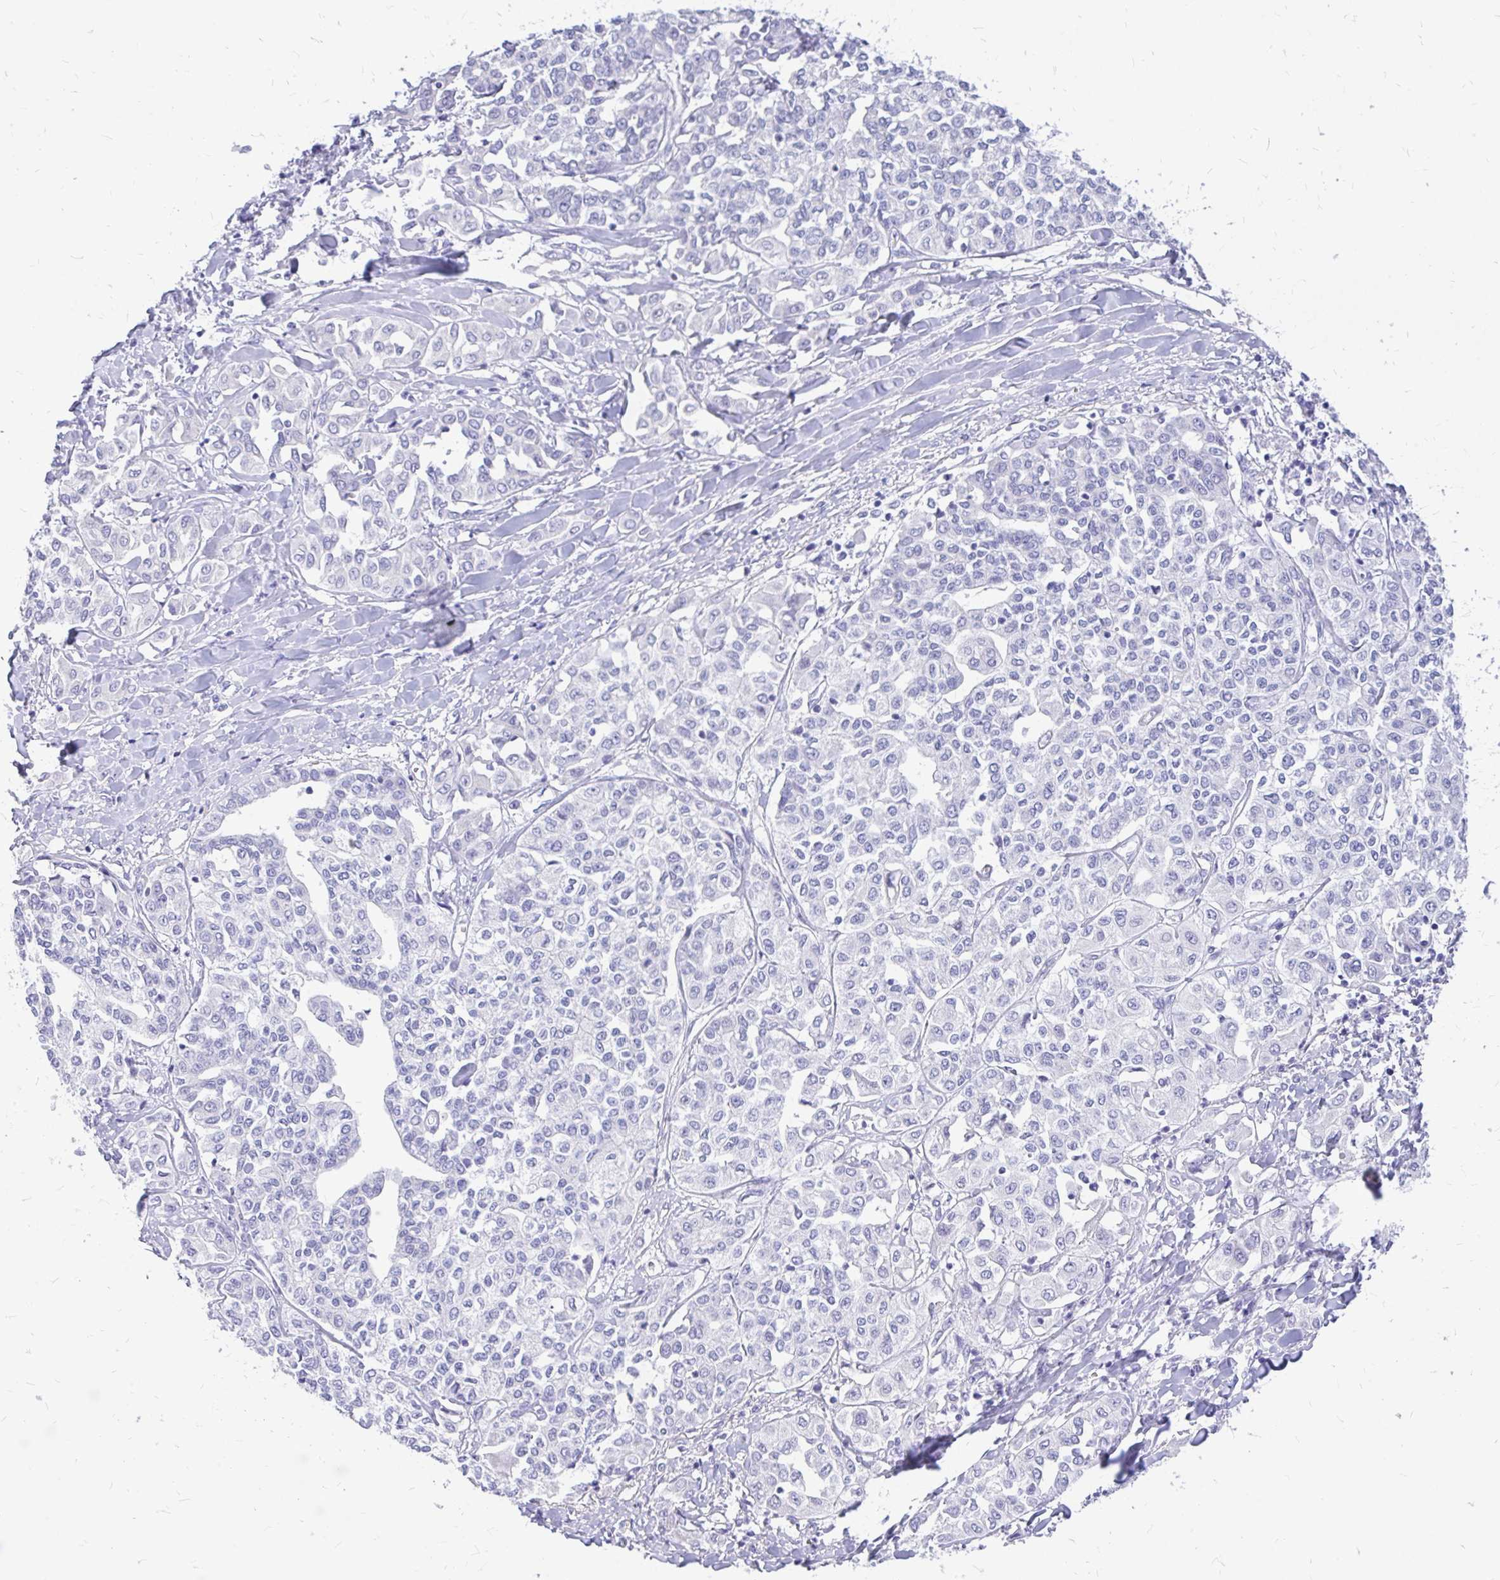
{"staining": {"intensity": "negative", "quantity": "none", "location": "none"}, "tissue": "liver cancer", "cell_type": "Tumor cells", "image_type": "cancer", "snomed": [{"axis": "morphology", "description": "Cholangiocarcinoma"}, {"axis": "topography", "description": "Liver"}], "caption": "IHC photomicrograph of liver cancer (cholangiocarcinoma) stained for a protein (brown), which displays no expression in tumor cells. (Brightfield microscopy of DAB immunohistochemistry (IHC) at high magnification).", "gene": "MAP1LC3A", "patient": {"sex": "female", "age": 77}}